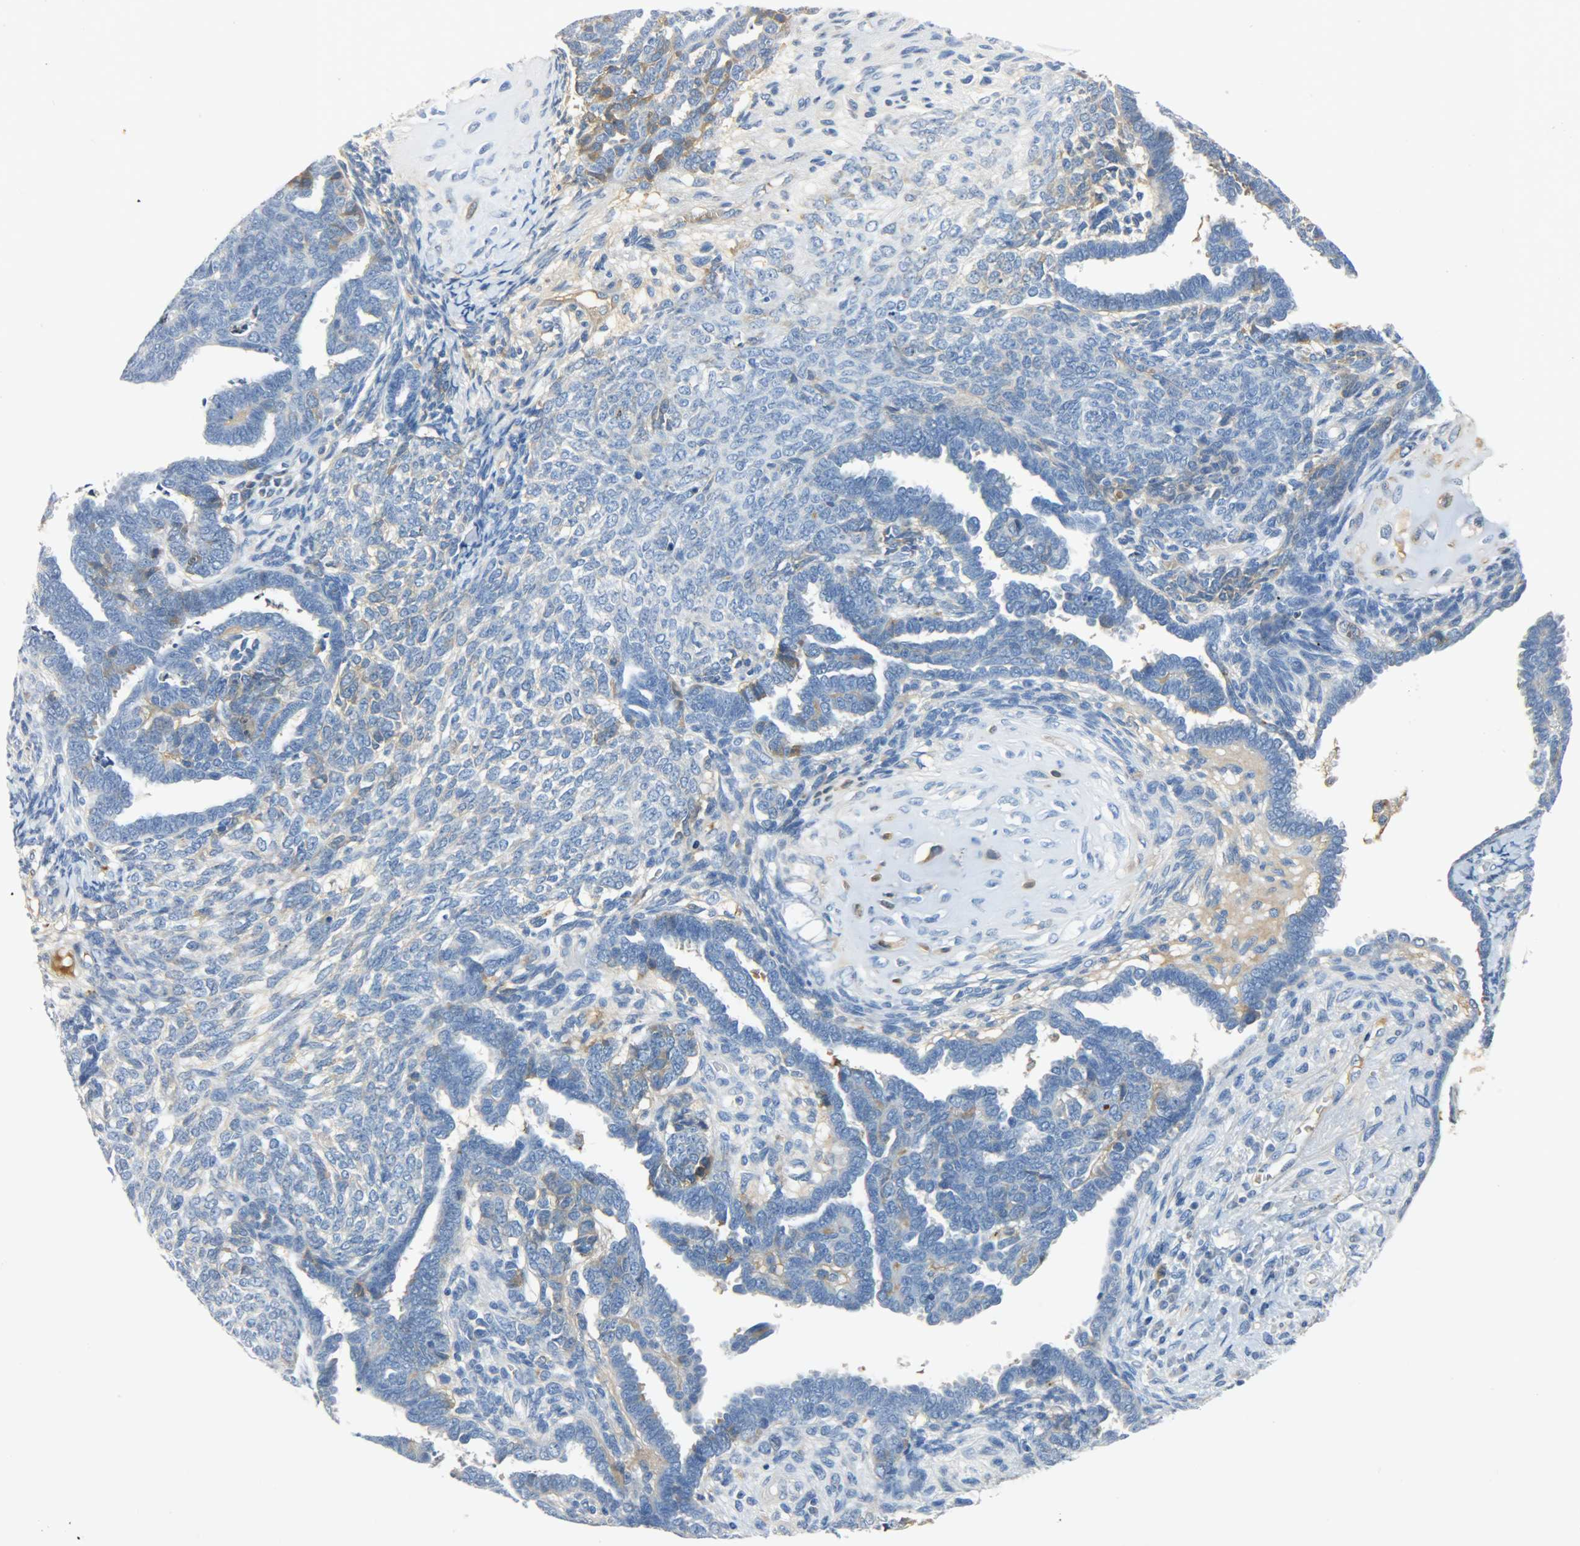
{"staining": {"intensity": "weak", "quantity": "<25%", "location": "cytoplasmic/membranous"}, "tissue": "endometrial cancer", "cell_type": "Tumor cells", "image_type": "cancer", "snomed": [{"axis": "morphology", "description": "Neoplasm, malignant, NOS"}, {"axis": "topography", "description": "Endometrium"}], "caption": "Immunohistochemistry (IHC) micrograph of neoplastic tissue: endometrial cancer stained with DAB (3,3'-diaminobenzidine) demonstrates no significant protein positivity in tumor cells. (Immunohistochemistry (IHC), brightfield microscopy, high magnification).", "gene": "CRP", "patient": {"sex": "female", "age": 74}}